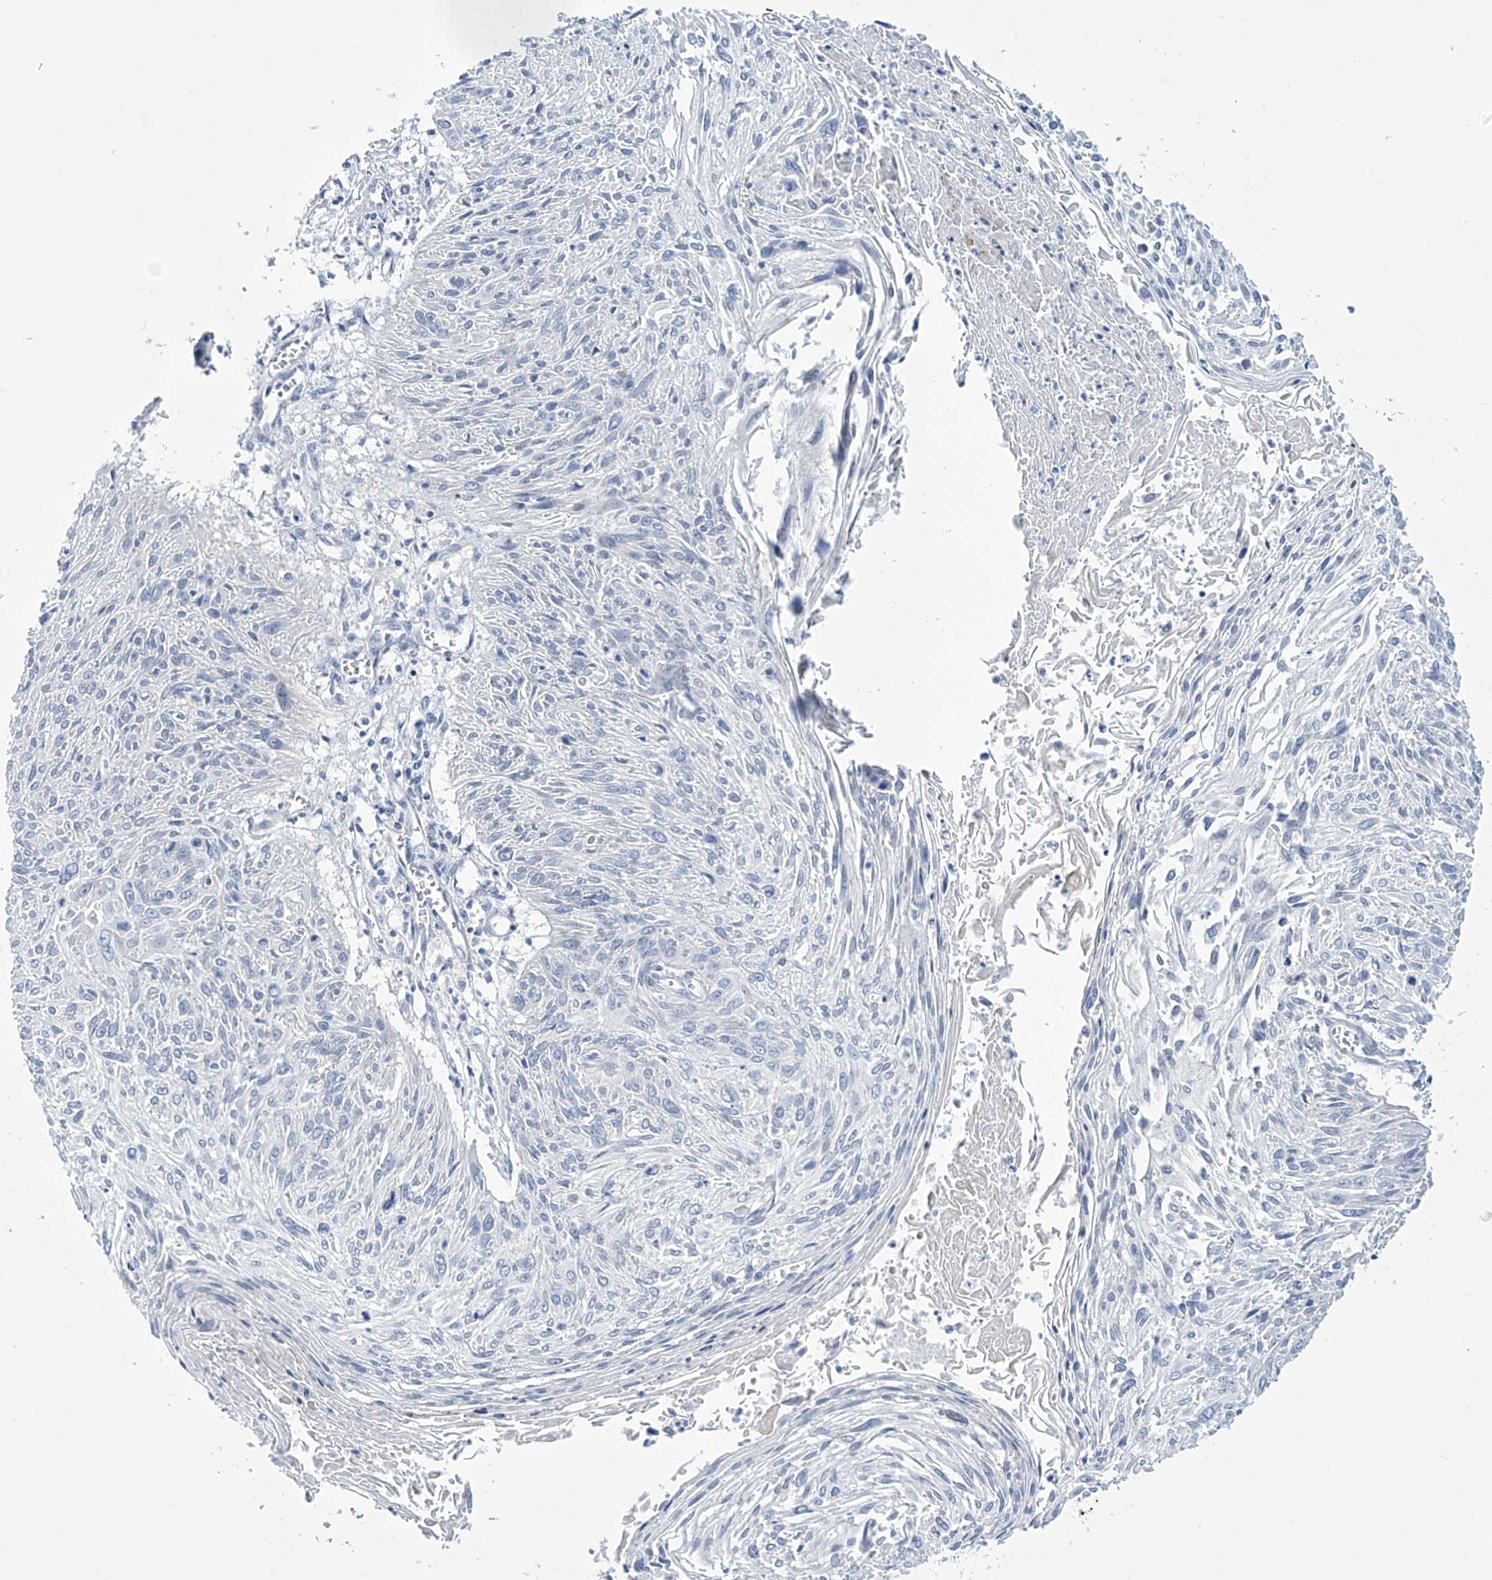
{"staining": {"intensity": "negative", "quantity": "none", "location": "none"}, "tissue": "cervical cancer", "cell_type": "Tumor cells", "image_type": "cancer", "snomed": [{"axis": "morphology", "description": "Squamous cell carcinoma, NOS"}, {"axis": "topography", "description": "Cervix"}], "caption": "Cervical cancer was stained to show a protein in brown. There is no significant positivity in tumor cells.", "gene": "TRIM60", "patient": {"sex": "female", "age": 51}}